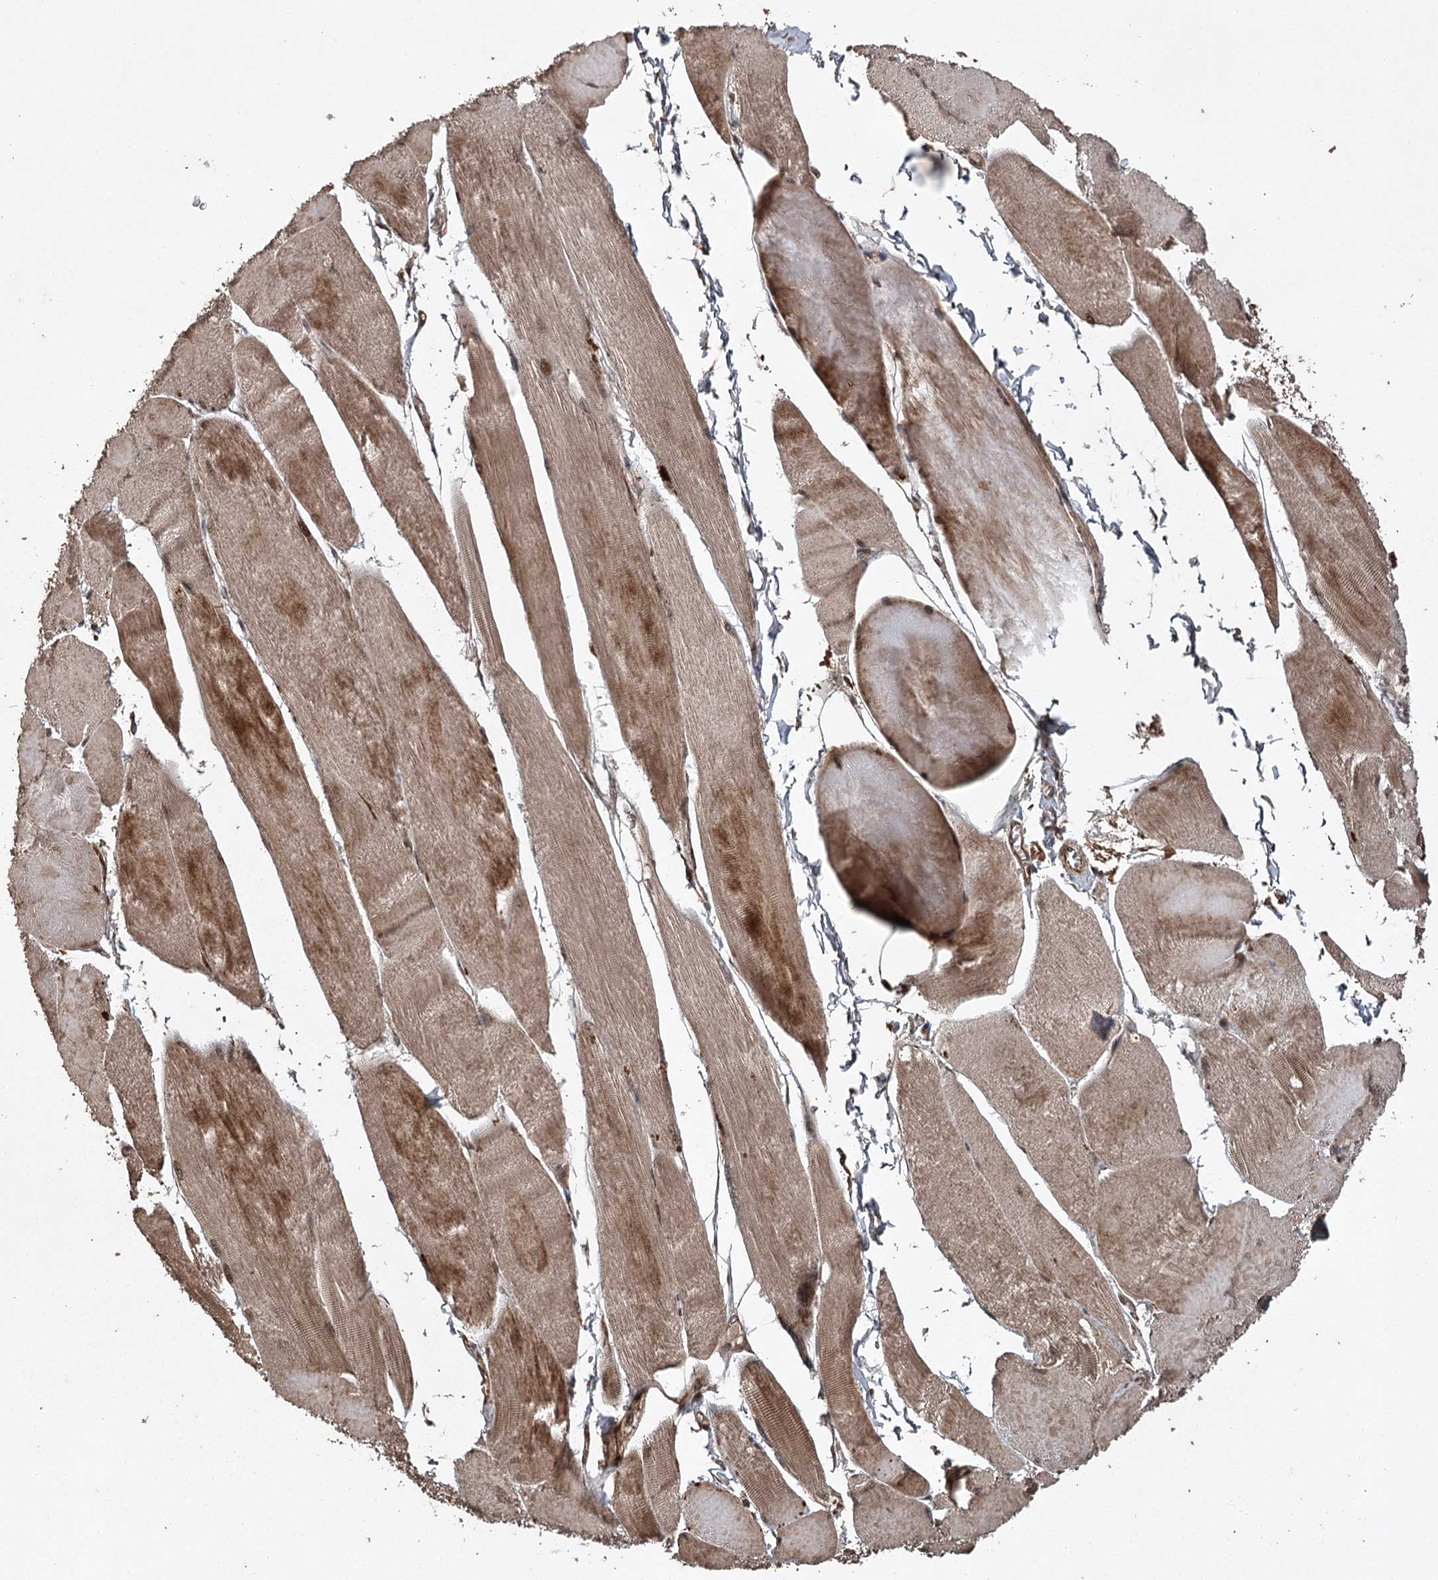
{"staining": {"intensity": "moderate", "quantity": ">75%", "location": "cytoplasmic/membranous"}, "tissue": "skeletal muscle", "cell_type": "Myocytes", "image_type": "normal", "snomed": [{"axis": "morphology", "description": "Normal tissue, NOS"}, {"axis": "morphology", "description": "Basal cell carcinoma"}, {"axis": "topography", "description": "Skeletal muscle"}], "caption": "Immunohistochemistry (DAB (3,3'-diaminobenzidine)) staining of normal skeletal muscle displays moderate cytoplasmic/membranous protein positivity in about >75% of myocytes. The staining was performed using DAB to visualize the protein expression in brown, while the nuclei were stained in blue with hematoxylin (Magnification: 20x).", "gene": "RPAP3", "patient": {"sex": "female", "age": 64}}